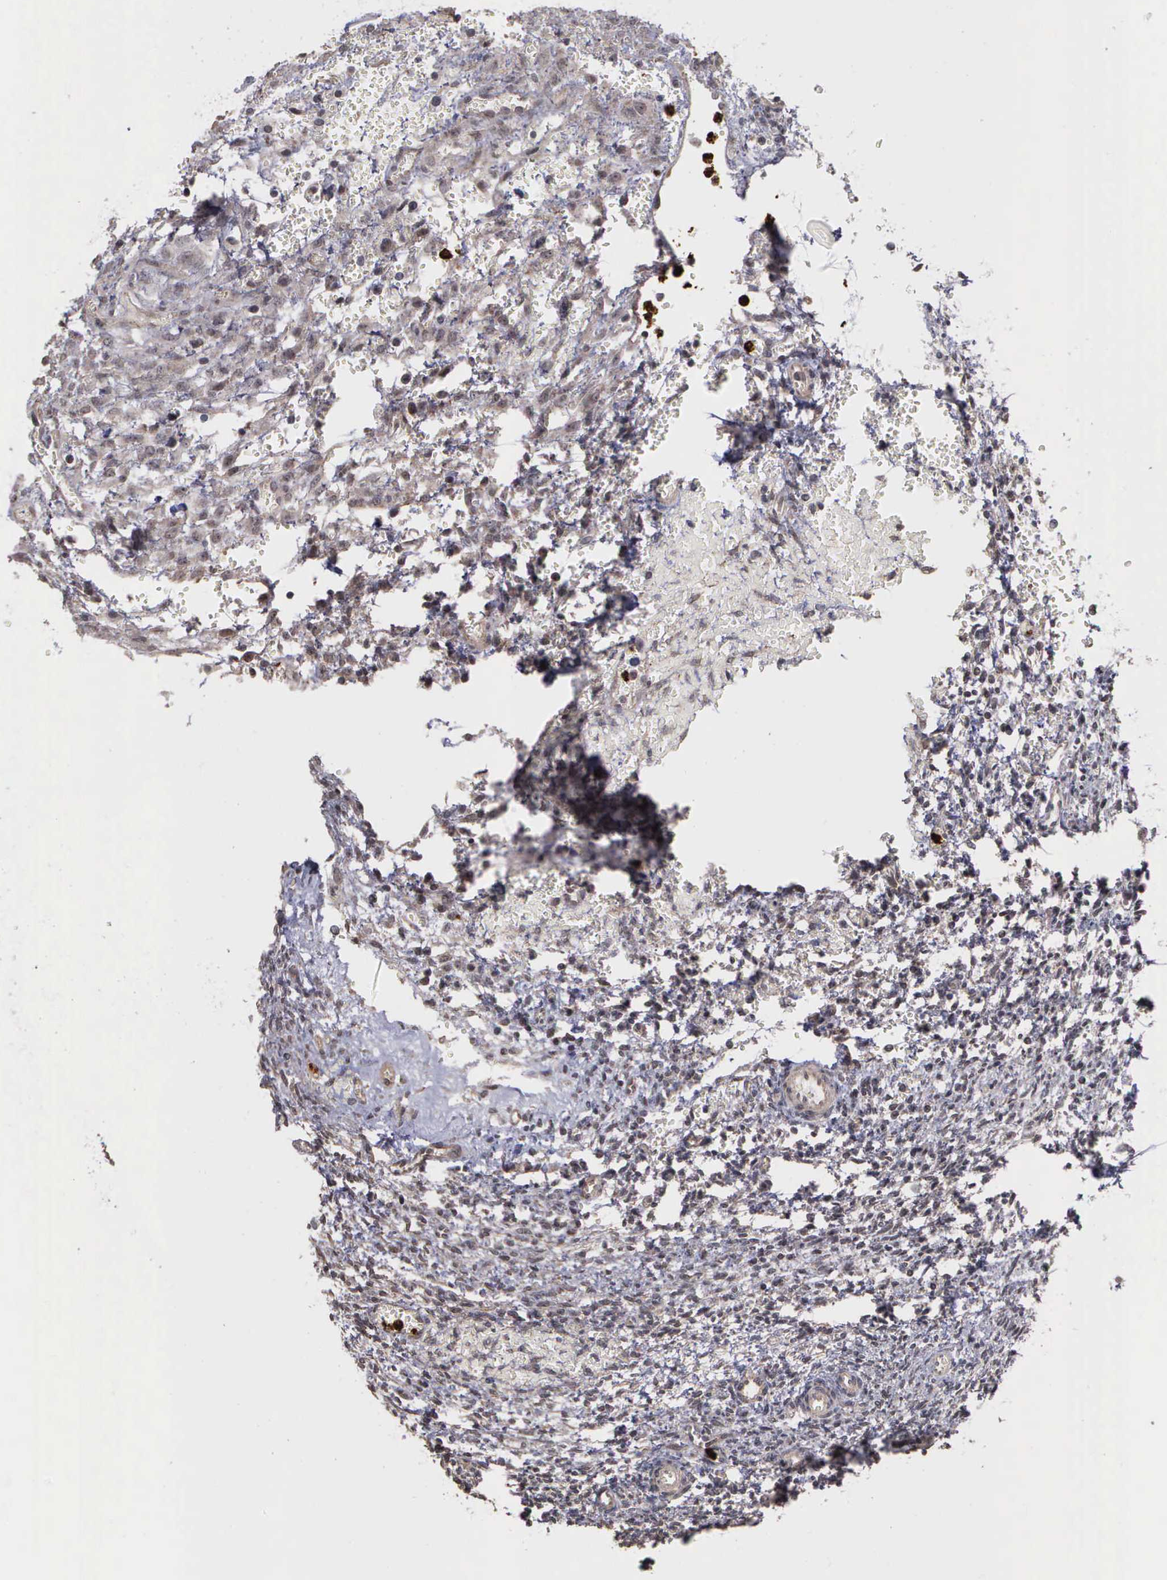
{"staining": {"intensity": "negative", "quantity": "none", "location": "none"}, "tissue": "ovary", "cell_type": "Ovarian stroma cells", "image_type": "normal", "snomed": [{"axis": "morphology", "description": "Normal tissue, NOS"}, {"axis": "topography", "description": "Ovary"}], "caption": "Immunohistochemistry photomicrograph of benign human ovary stained for a protein (brown), which reveals no staining in ovarian stroma cells. (Stains: DAB (3,3'-diaminobenzidine) IHC with hematoxylin counter stain, Microscopy: brightfield microscopy at high magnification).", "gene": "MMP9", "patient": {"sex": "female", "age": 39}}